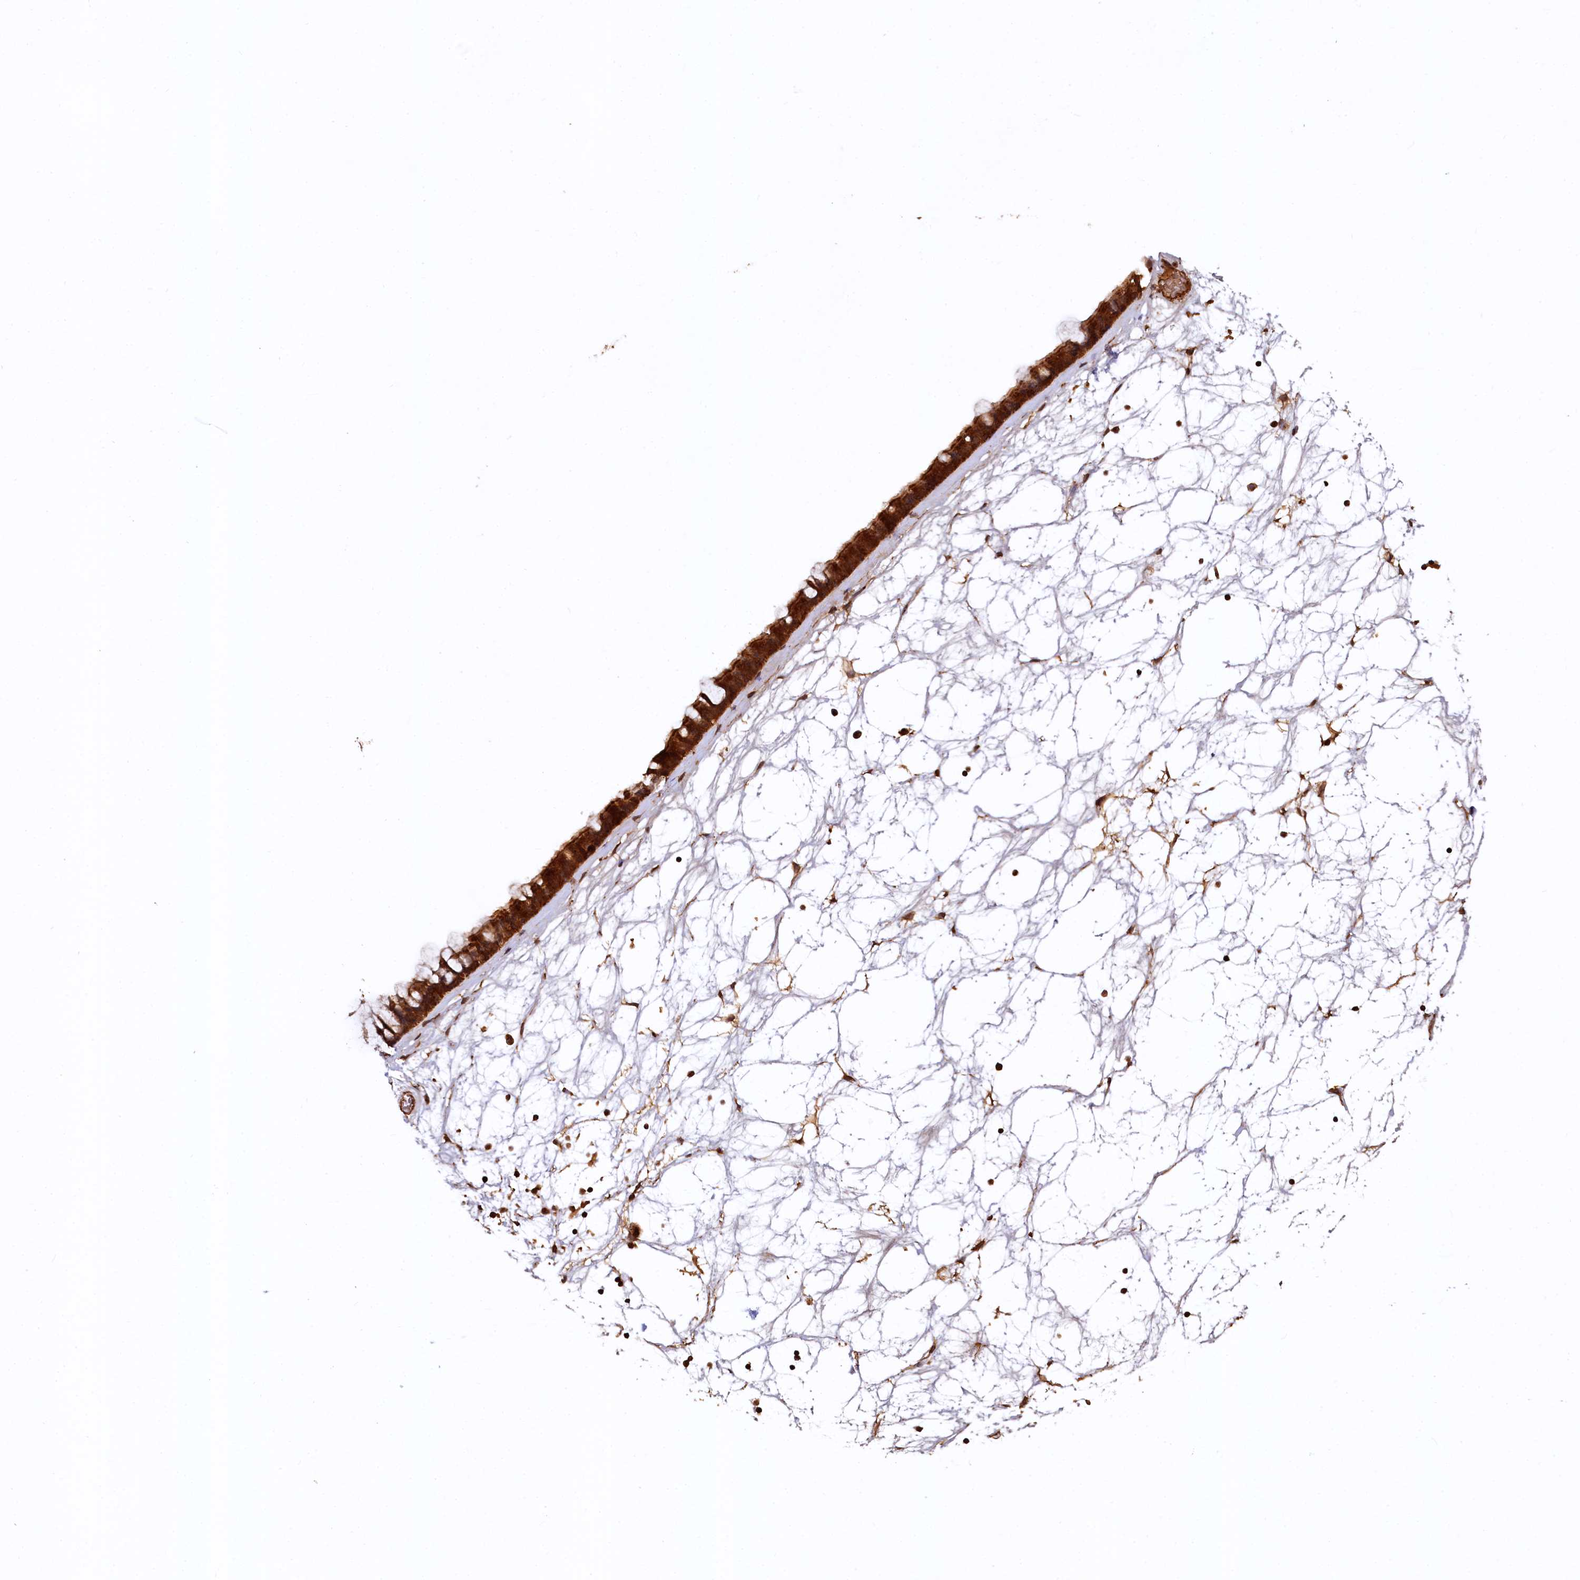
{"staining": {"intensity": "strong", "quantity": ">75%", "location": "cytoplasmic/membranous"}, "tissue": "nasopharynx", "cell_type": "Respiratory epithelial cells", "image_type": "normal", "snomed": [{"axis": "morphology", "description": "Normal tissue, NOS"}, {"axis": "topography", "description": "Nasopharynx"}], "caption": "This is a micrograph of IHC staining of unremarkable nasopharynx, which shows strong staining in the cytoplasmic/membranous of respiratory epithelial cells.", "gene": "STUB1", "patient": {"sex": "male", "age": 64}}